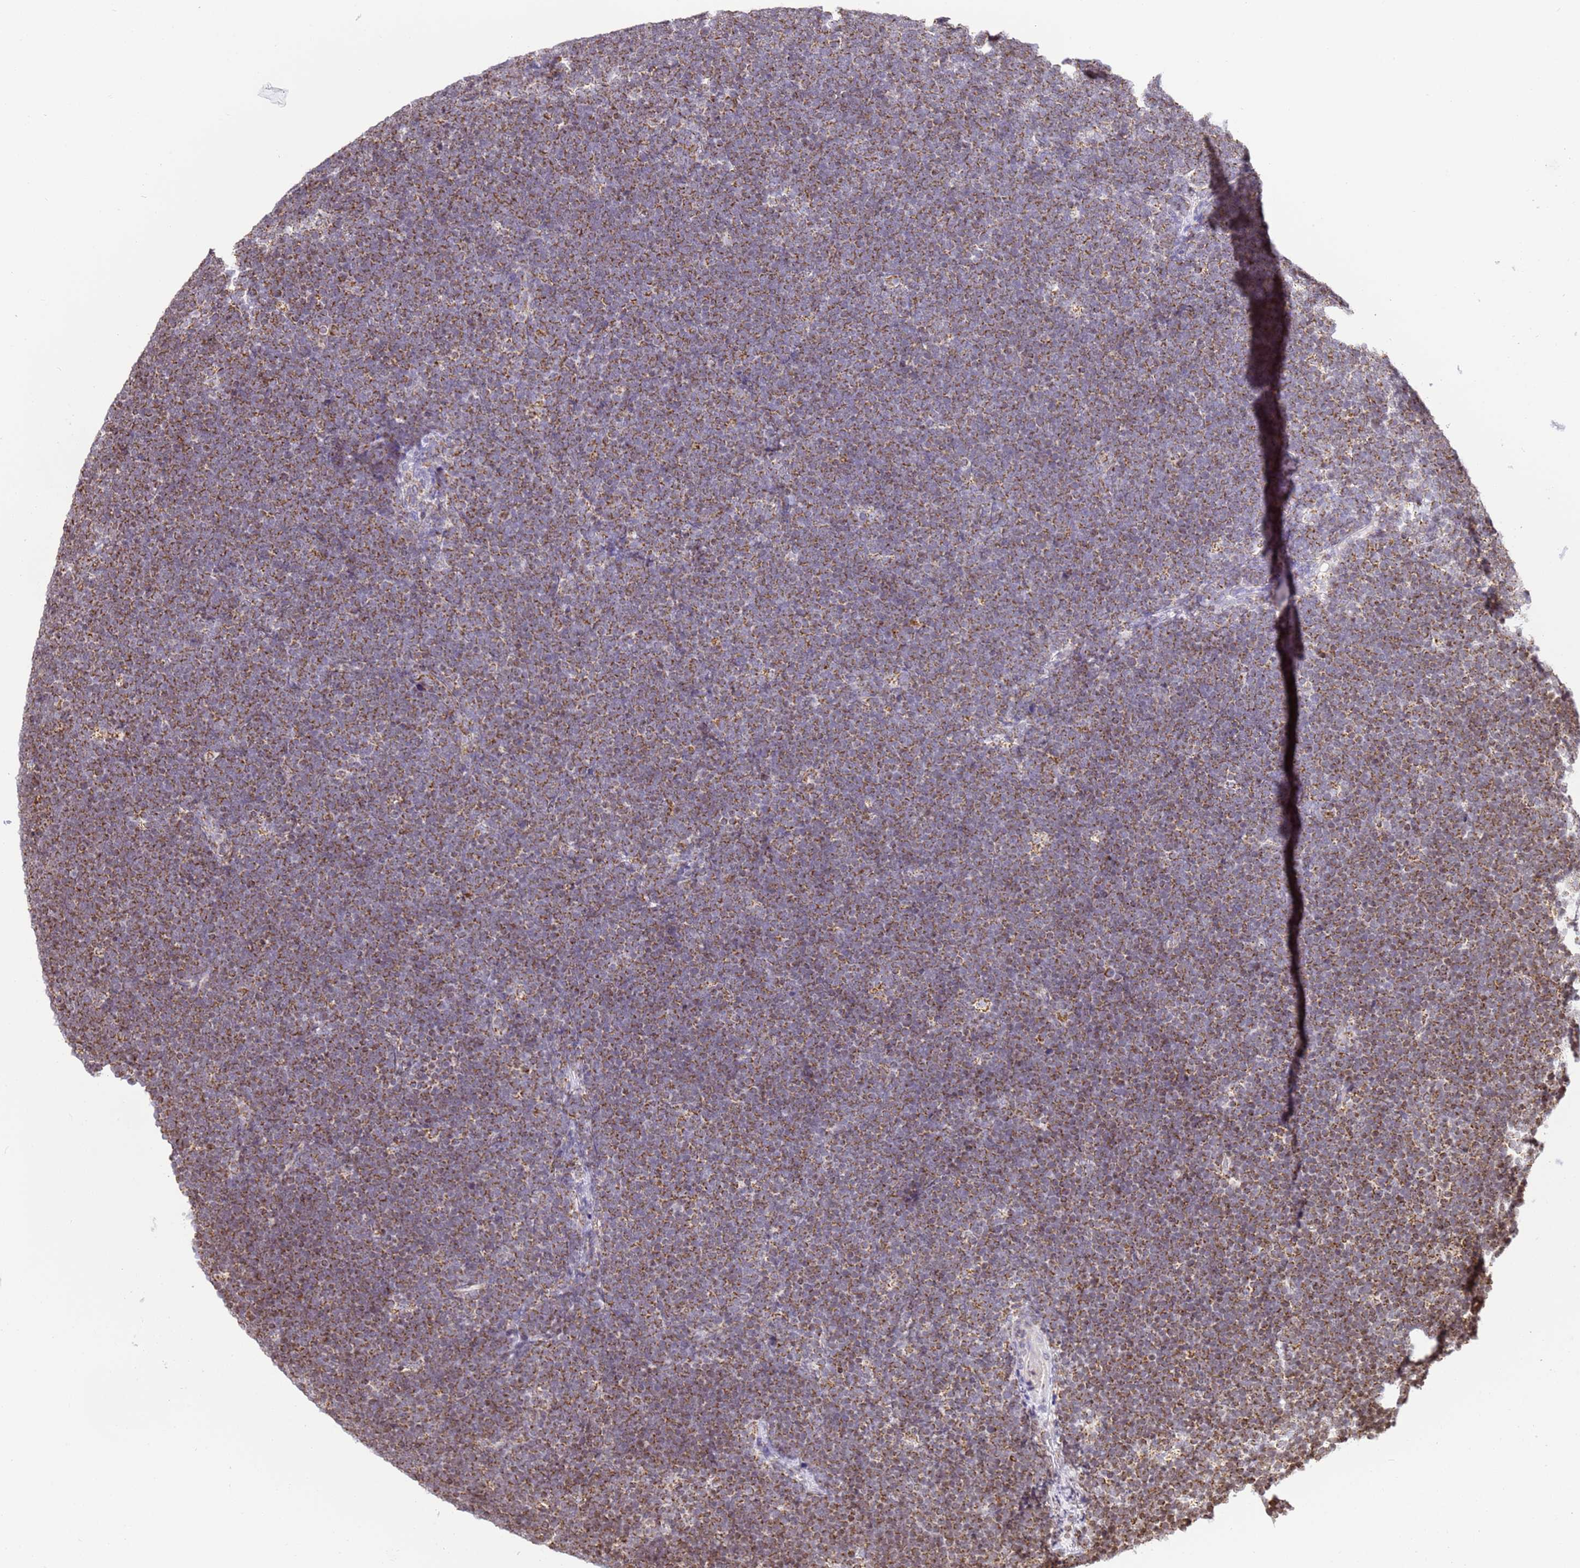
{"staining": {"intensity": "moderate", "quantity": ">75%", "location": "cytoplasmic/membranous"}, "tissue": "lymphoma", "cell_type": "Tumor cells", "image_type": "cancer", "snomed": [{"axis": "morphology", "description": "Malignant lymphoma, non-Hodgkin's type, High grade"}, {"axis": "topography", "description": "Lymph node"}], "caption": "An image showing moderate cytoplasmic/membranous staining in approximately >75% of tumor cells in high-grade malignant lymphoma, non-Hodgkin's type, as visualized by brown immunohistochemical staining.", "gene": "HSPE1", "patient": {"sex": "male", "age": 13}}